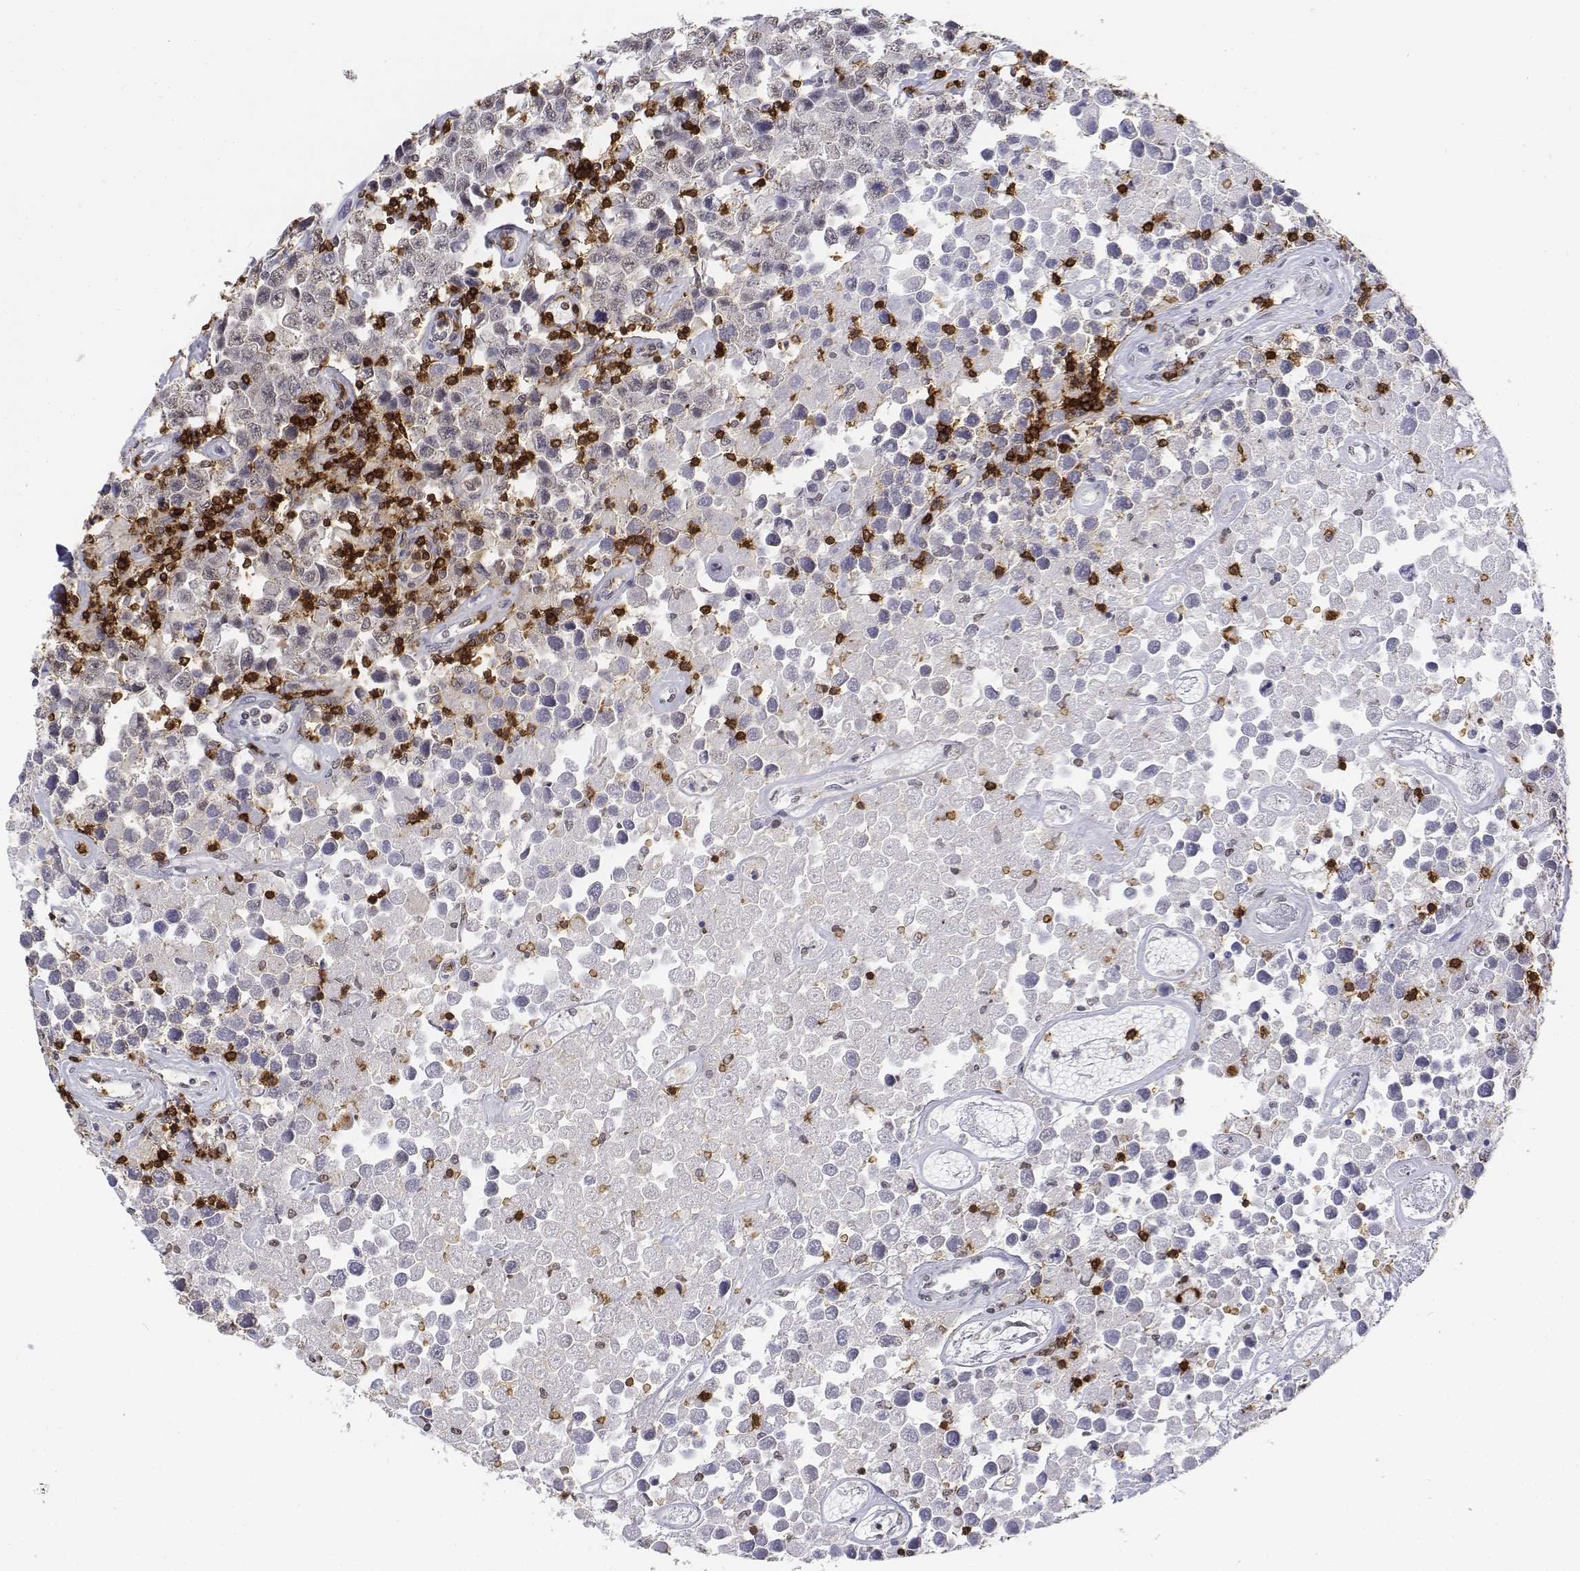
{"staining": {"intensity": "negative", "quantity": "none", "location": "none"}, "tissue": "testis cancer", "cell_type": "Tumor cells", "image_type": "cancer", "snomed": [{"axis": "morphology", "description": "Seminoma, NOS"}, {"axis": "topography", "description": "Testis"}], "caption": "Testis cancer was stained to show a protein in brown. There is no significant staining in tumor cells.", "gene": "CD3E", "patient": {"sex": "male", "age": 52}}